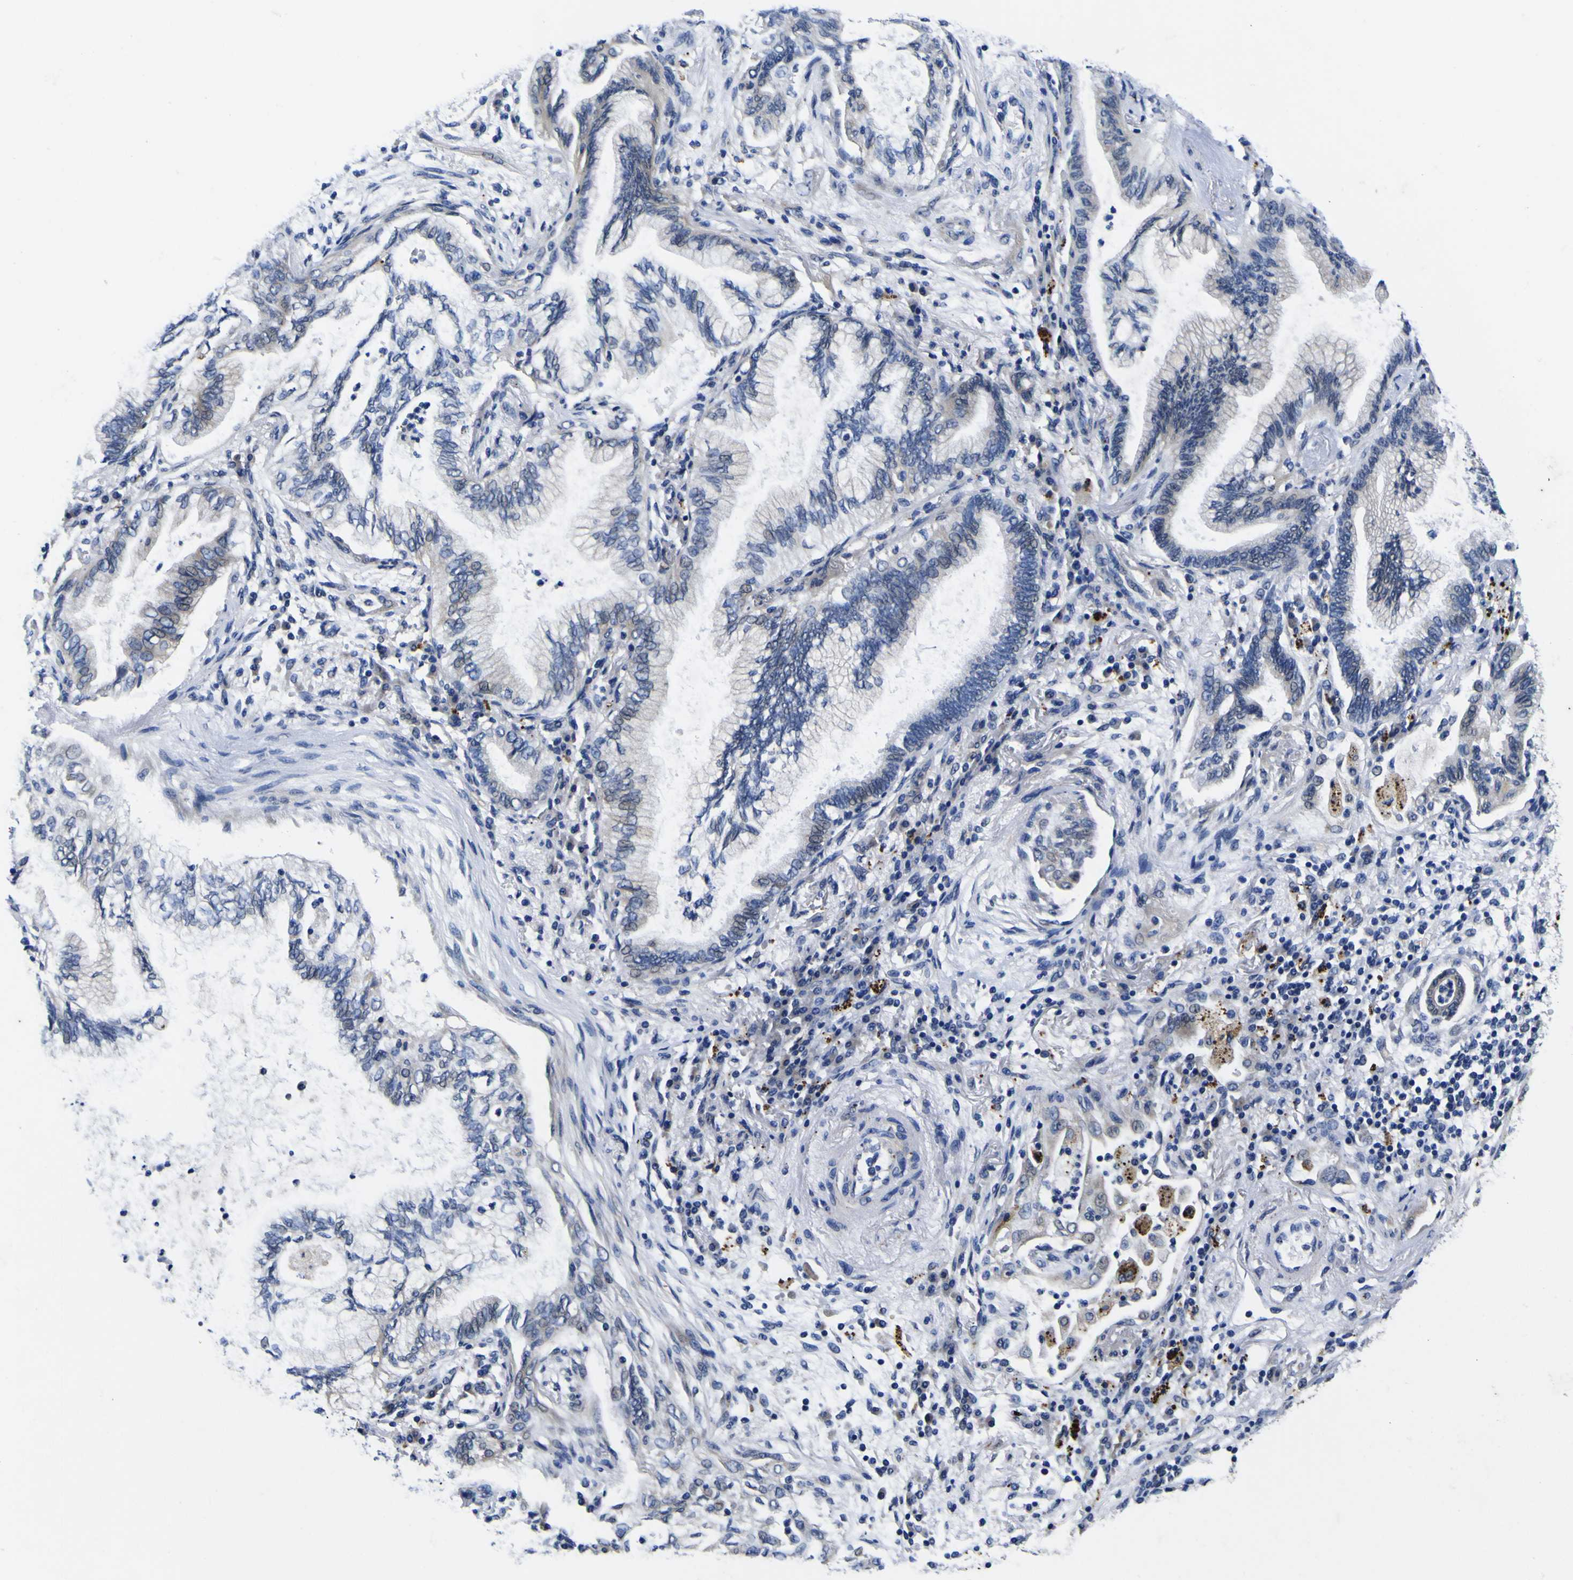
{"staining": {"intensity": "negative", "quantity": "none", "location": "none"}, "tissue": "lung cancer", "cell_type": "Tumor cells", "image_type": "cancer", "snomed": [{"axis": "morphology", "description": "Normal tissue, NOS"}, {"axis": "morphology", "description": "Adenocarcinoma, NOS"}, {"axis": "topography", "description": "Bronchus"}, {"axis": "topography", "description": "Lung"}], "caption": "Lung cancer stained for a protein using immunohistochemistry reveals no expression tumor cells.", "gene": "IGFLR1", "patient": {"sex": "female", "age": 70}}